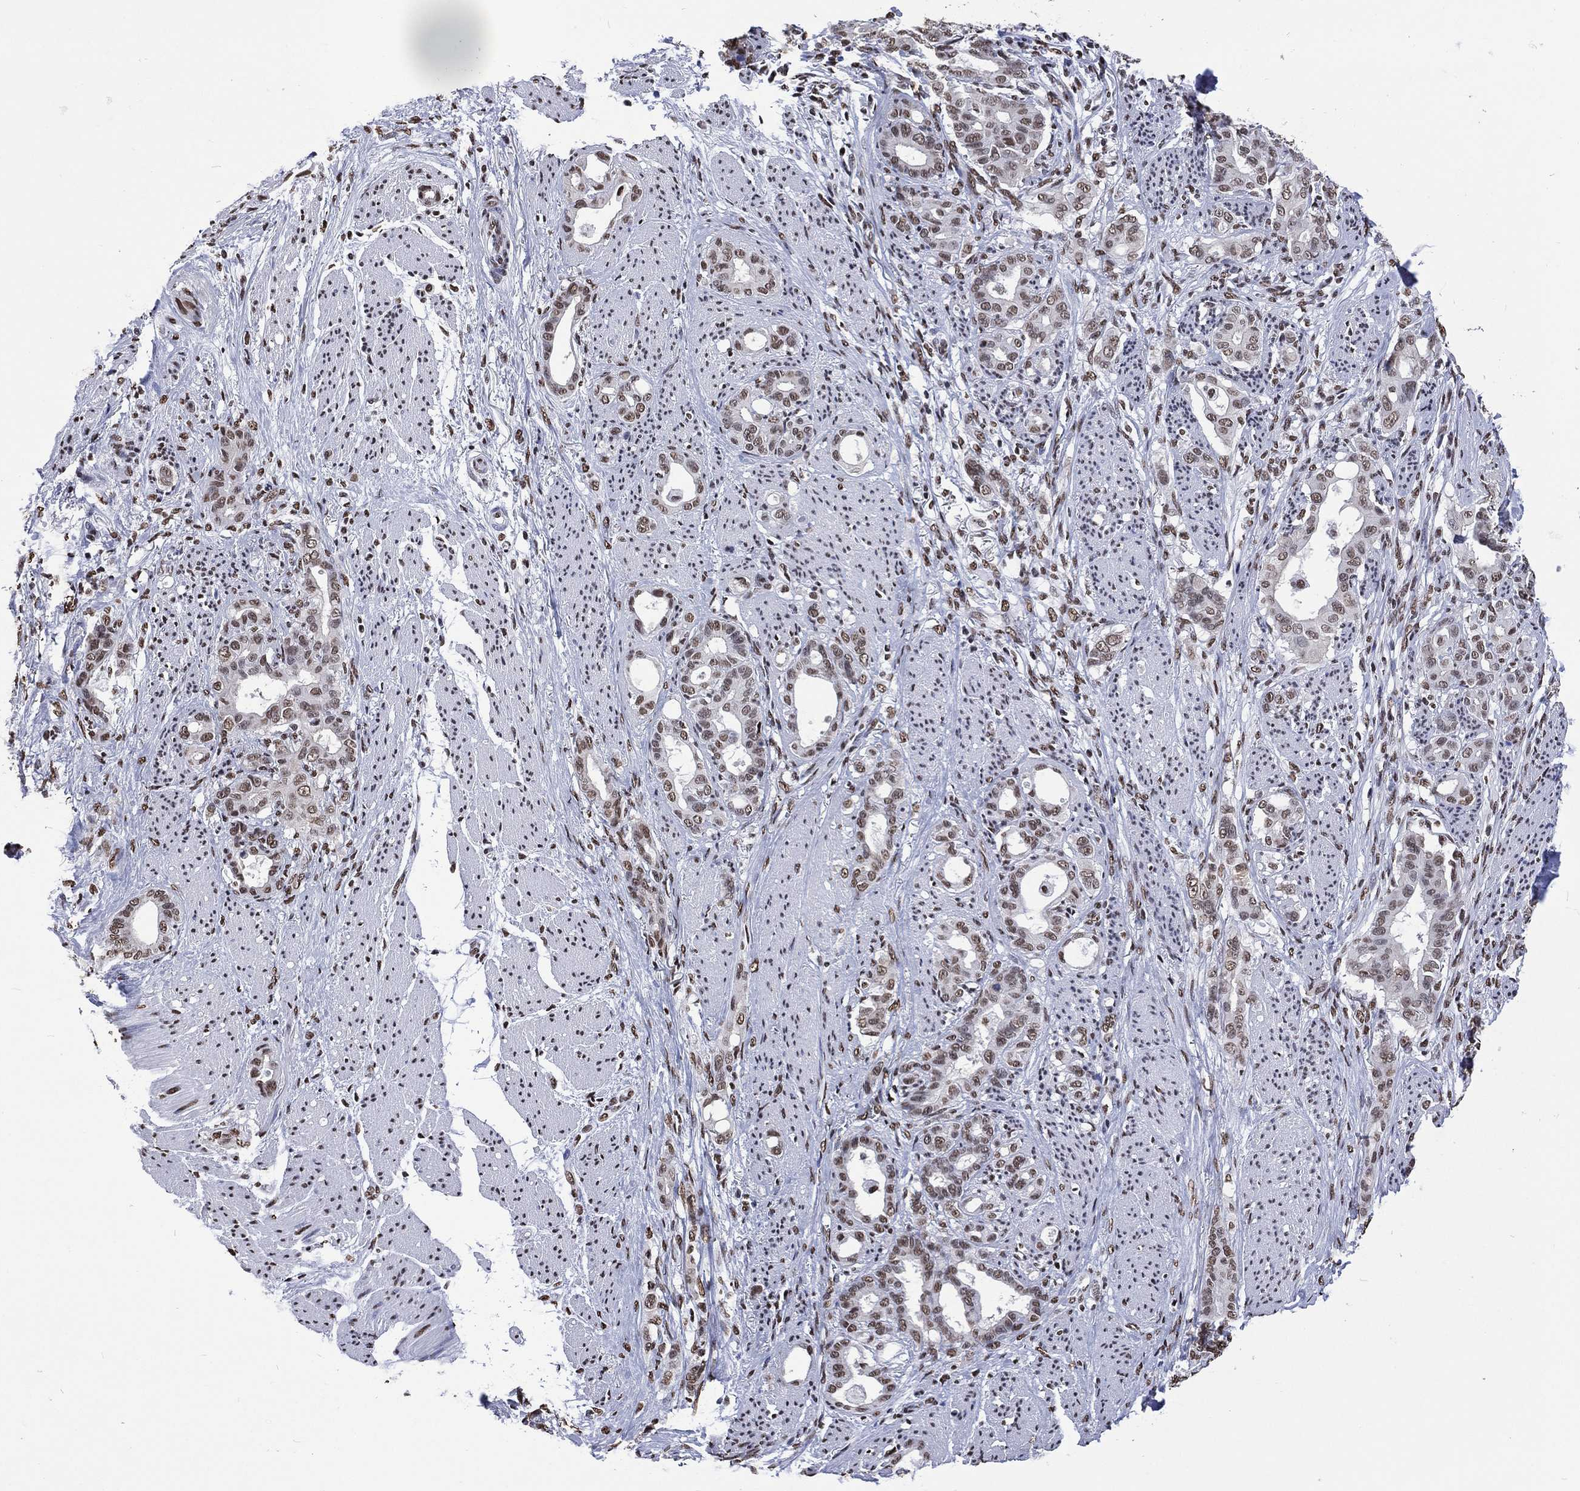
{"staining": {"intensity": "moderate", "quantity": "25%-75%", "location": "nuclear"}, "tissue": "stomach cancer", "cell_type": "Tumor cells", "image_type": "cancer", "snomed": [{"axis": "morphology", "description": "Normal tissue, NOS"}, {"axis": "morphology", "description": "Adenocarcinoma, NOS"}, {"axis": "topography", "description": "Esophagus"}, {"axis": "topography", "description": "Stomach, upper"}], "caption": "Approximately 25%-75% of tumor cells in stomach cancer (adenocarcinoma) reveal moderate nuclear protein expression as visualized by brown immunohistochemical staining.", "gene": "RETREG2", "patient": {"sex": "male", "age": 62}}